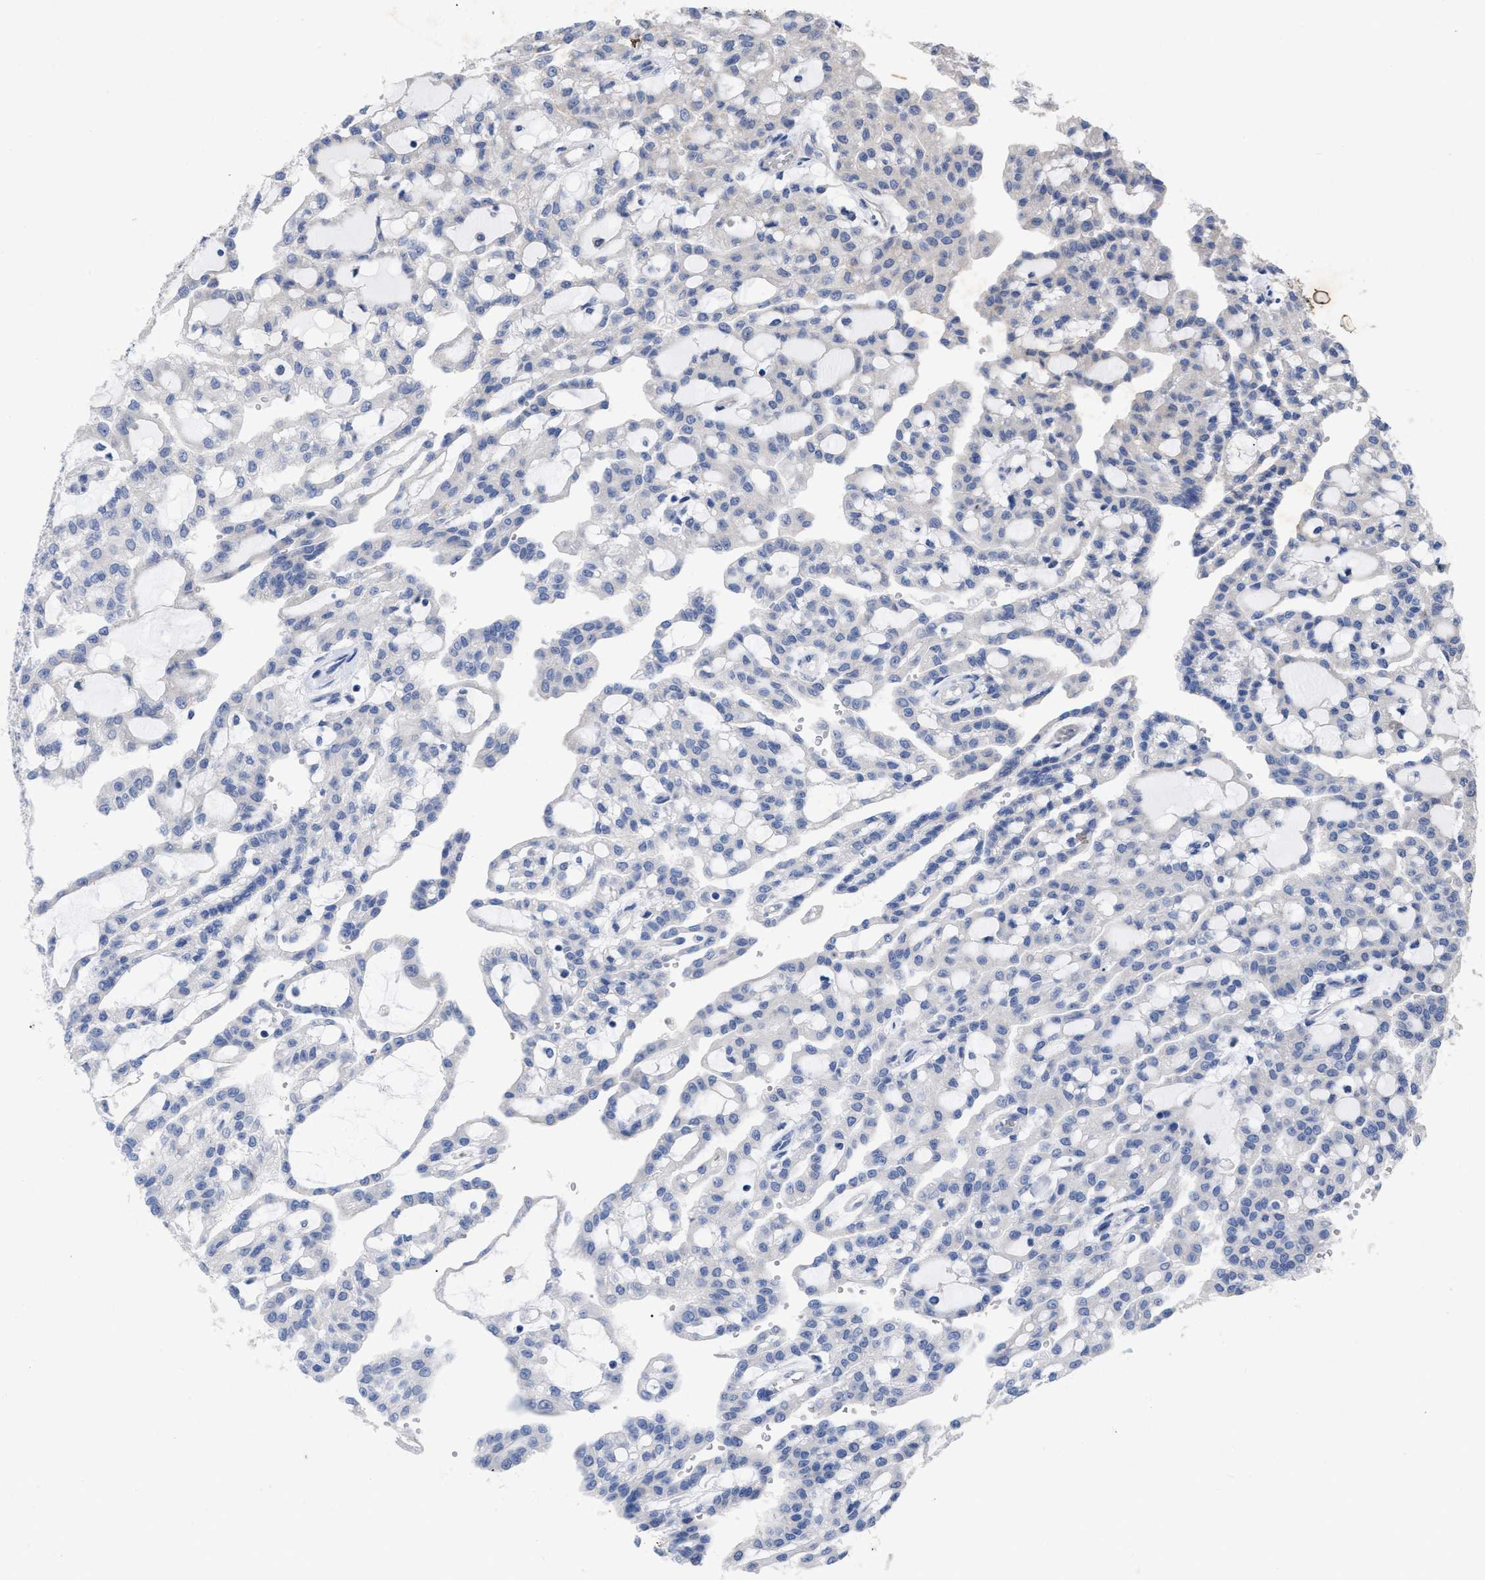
{"staining": {"intensity": "negative", "quantity": "none", "location": "none"}, "tissue": "renal cancer", "cell_type": "Tumor cells", "image_type": "cancer", "snomed": [{"axis": "morphology", "description": "Adenocarcinoma, NOS"}, {"axis": "topography", "description": "Kidney"}], "caption": "High magnification brightfield microscopy of renal cancer (adenocarcinoma) stained with DAB (3,3'-diaminobenzidine) (brown) and counterstained with hematoxylin (blue): tumor cells show no significant positivity. The staining is performed using DAB brown chromogen with nuclei counter-stained in using hematoxylin.", "gene": "VIP", "patient": {"sex": "male", "age": 63}}